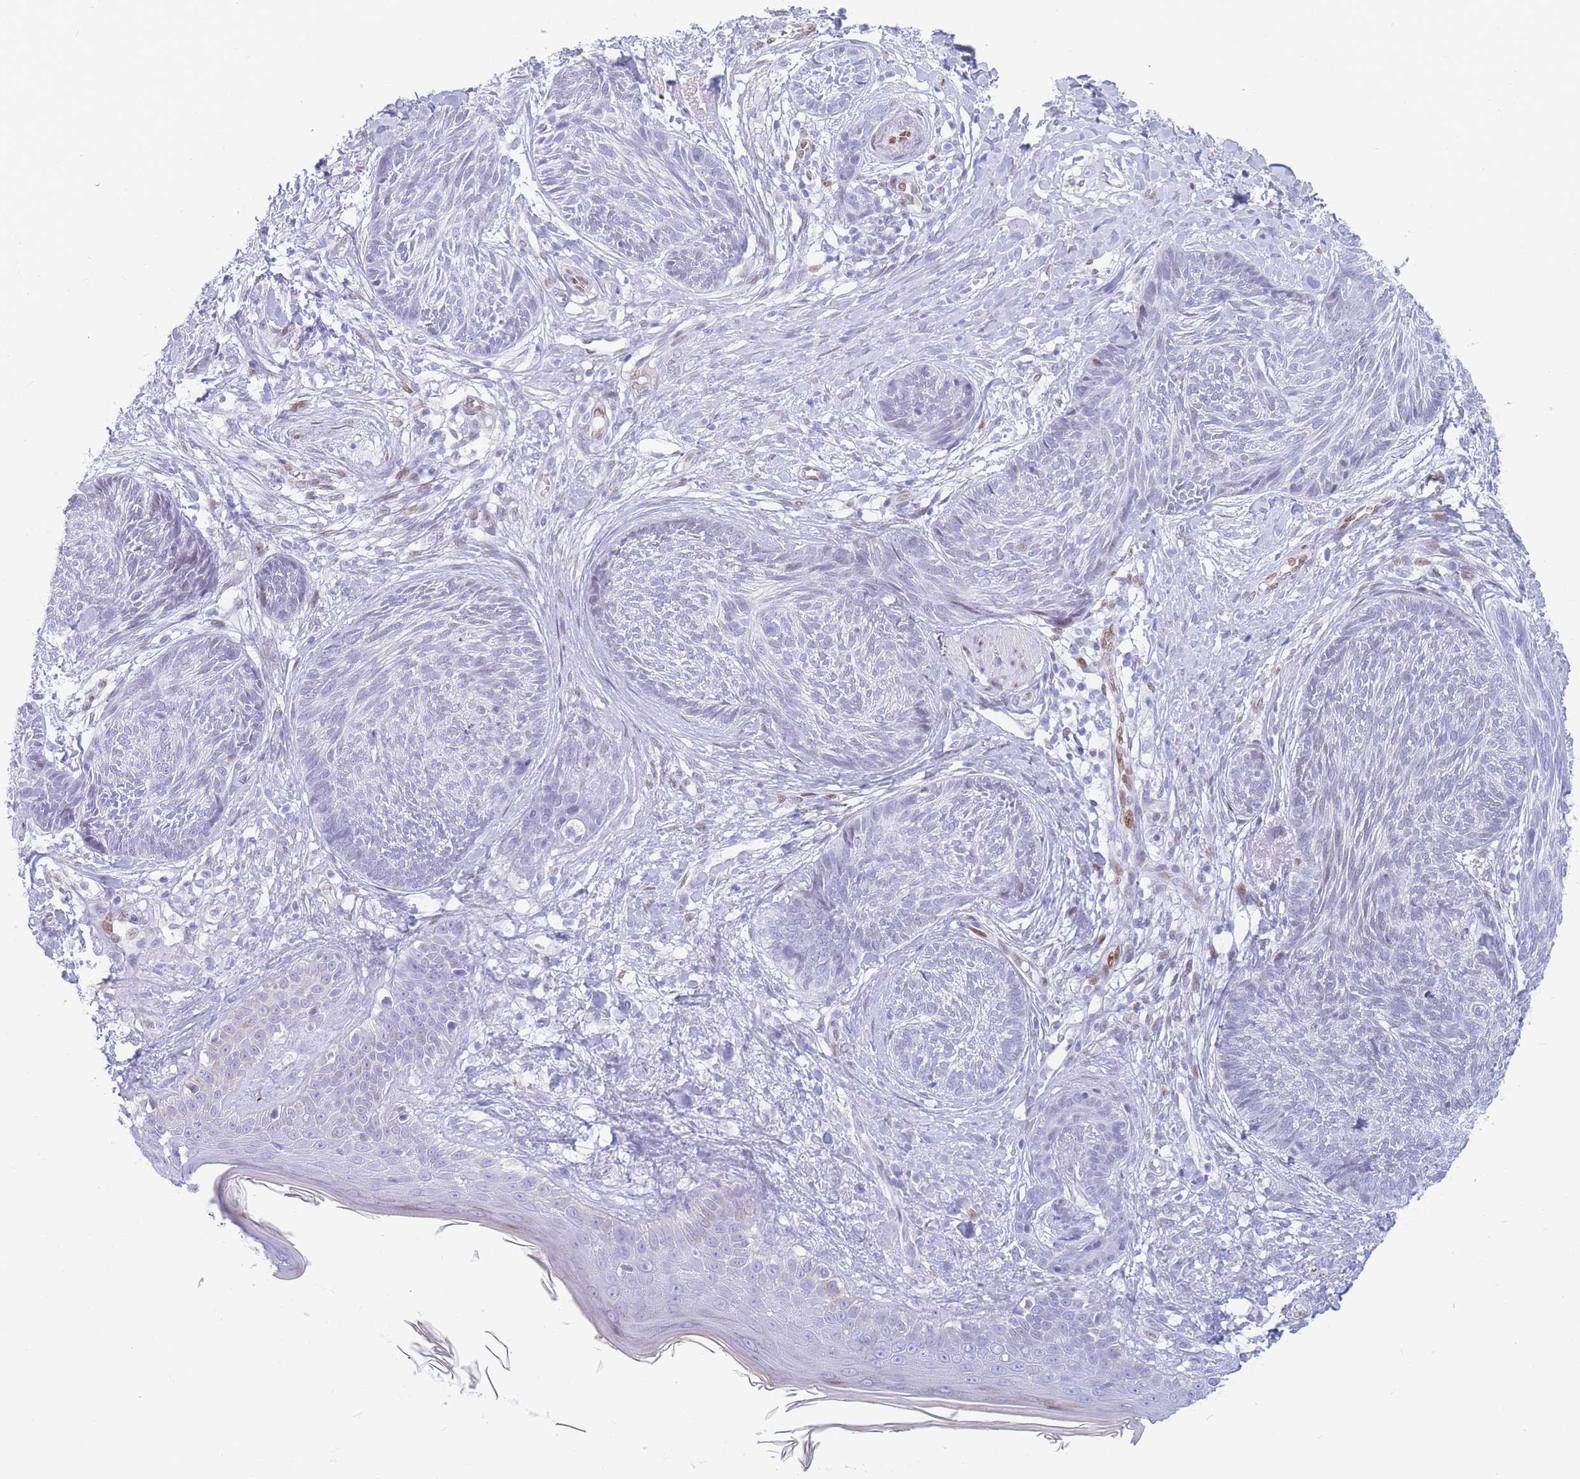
{"staining": {"intensity": "negative", "quantity": "none", "location": "none"}, "tissue": "skin cancer", "cell_type": "Tumor cells", "image_type": "cancer", "snomed": [{"axis": "morphology", "description": "Basal cell carcinoma"}, {"axis": "topography", "description": "Skin"}], "caption": "DAB (3,3'-diaminobenzidine) immunohistochemical staining of skin cancer (basal cell carcinoma) displays no significant expression in tumor cells. (Brightfield microscopy of DAB immunohistochemistry at high magnification).", "gene": "PSMB5", "patient": {"sex": "male", "age": 73}}